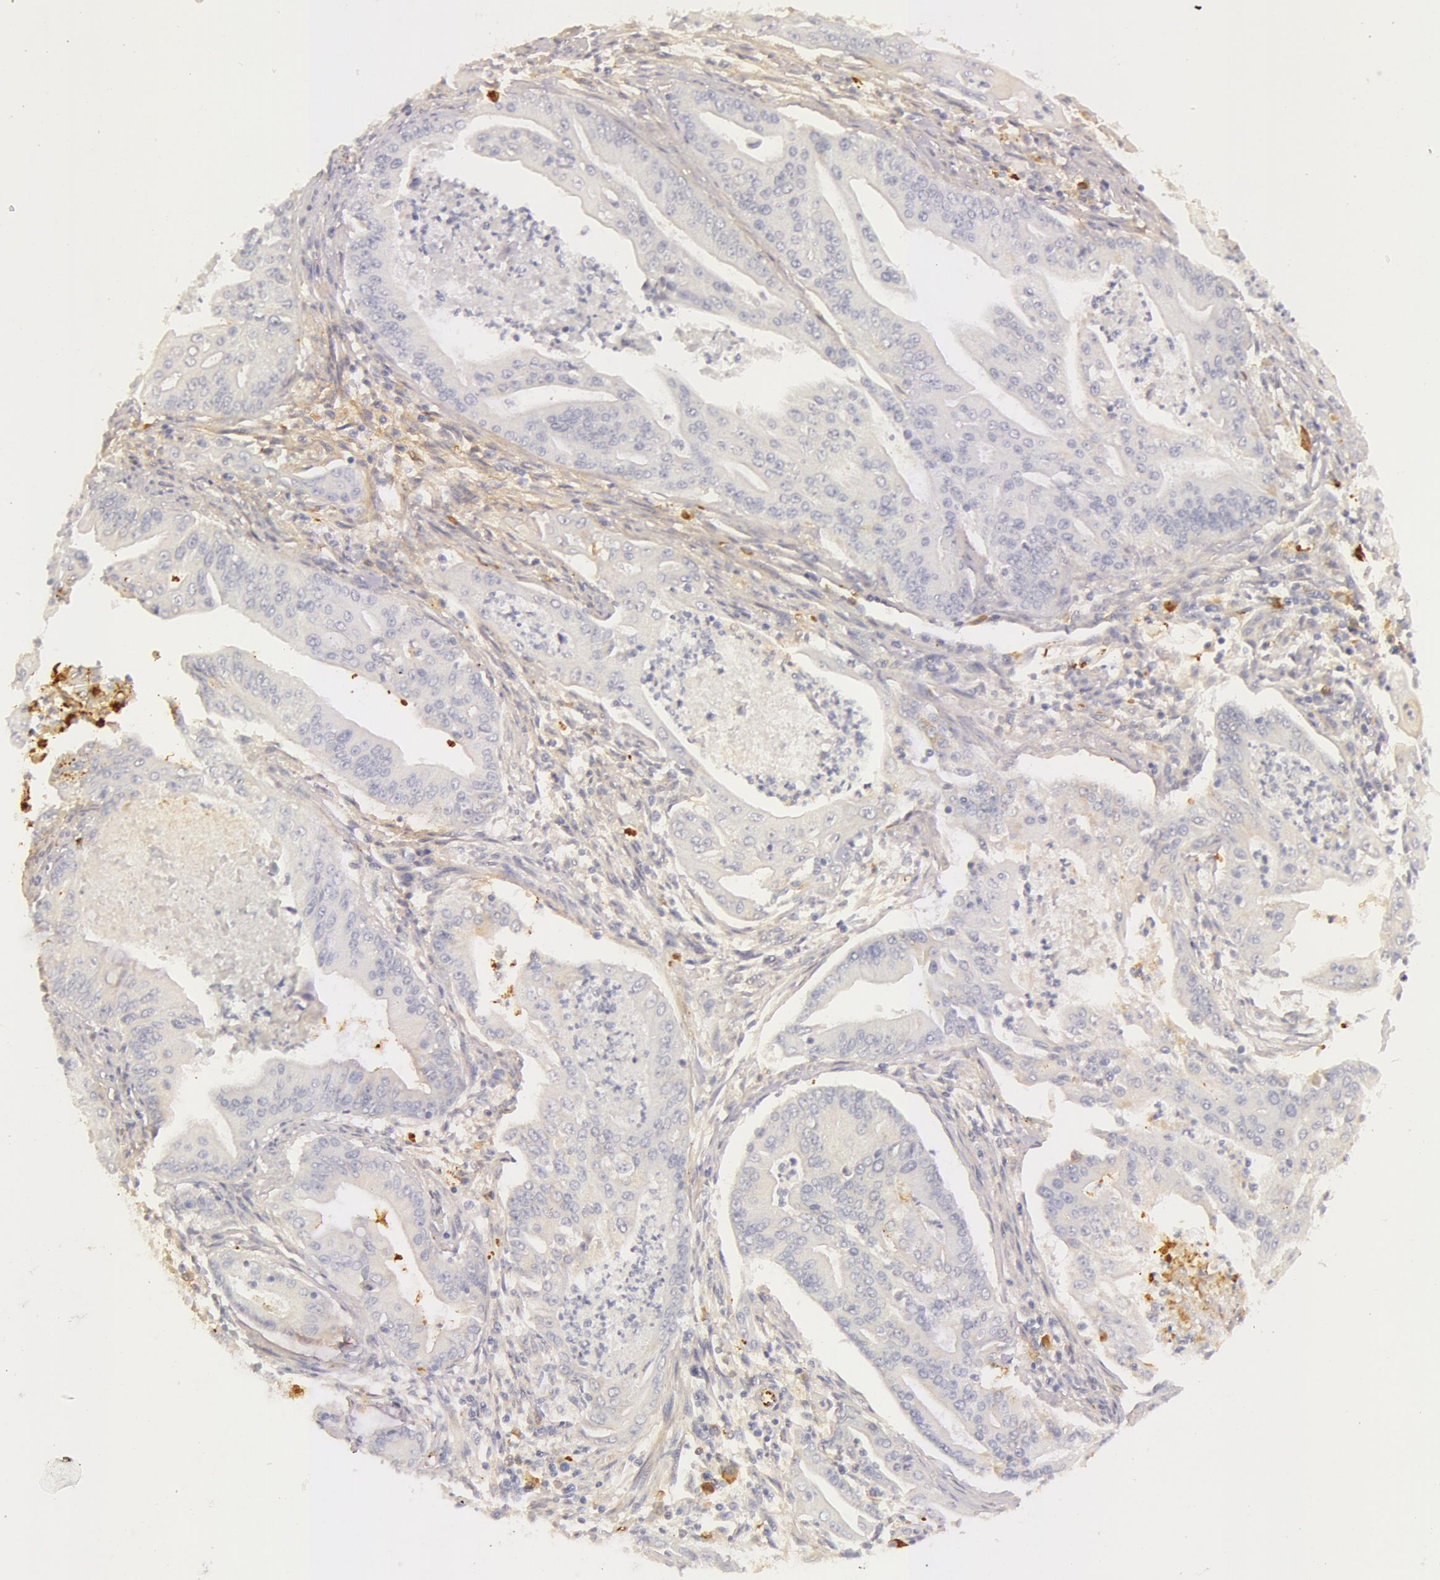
{"staining": {"intensity": "negative", "quantity": "none", "location": "none"}, "tissue": "endometrial cancer", "cell_type": "Tumor cells", "image_type": "cancer", "snomed": [{"axis": "morphology", "description": "Adenocarcinoma, NOS"}, {"axis": "topography", "description": "Endometrium"}], "caption": "Immunohistochemistry of human endometrial adenocarcinoma reveals no expression in tumor cells.", "gene": "C4BPA", "patient": {"sex": "female", "age": 63}}